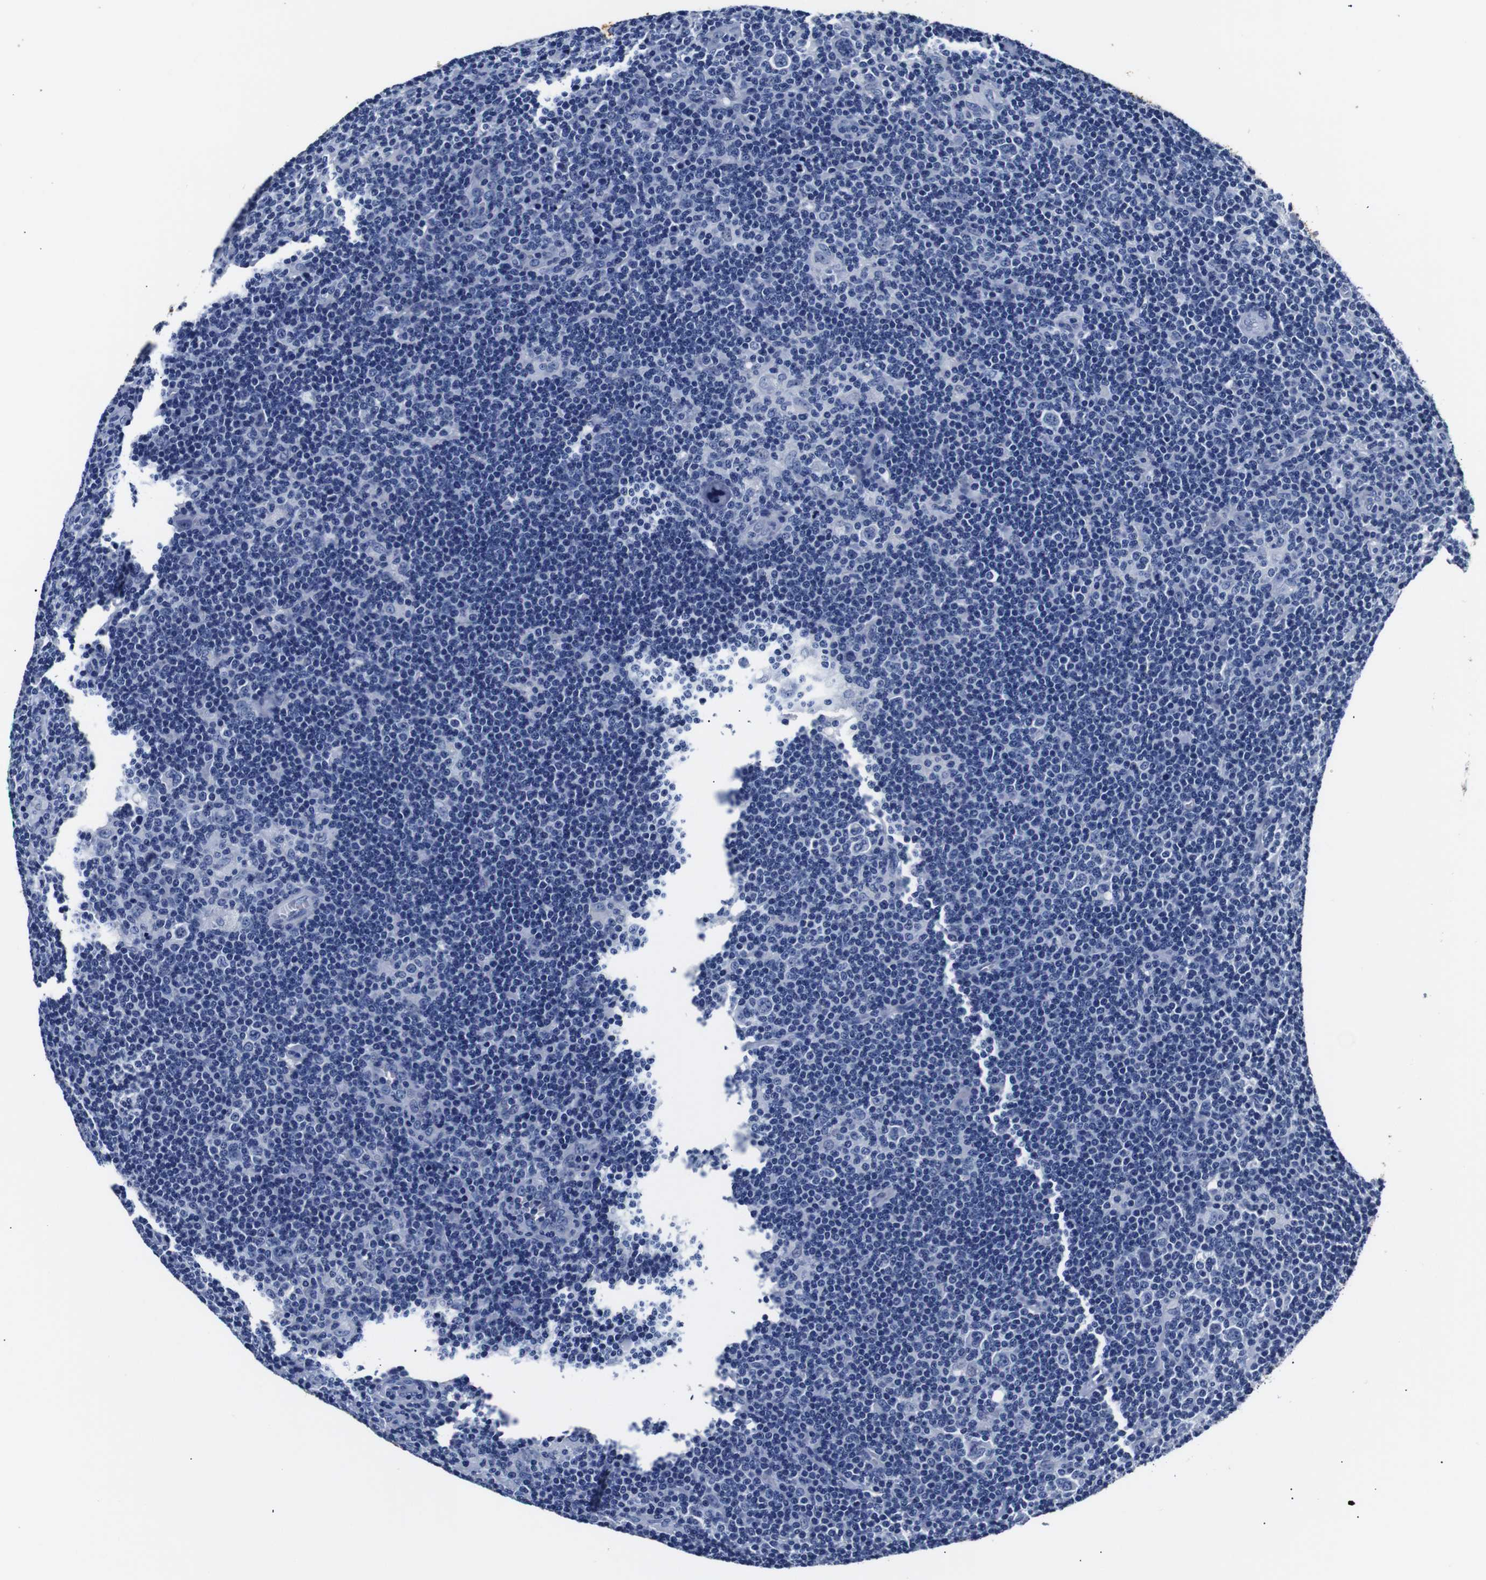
{"staining": {"intensity": "negative", "quantity": "none", "location": "none"}, "tissue": "lymphoma", "cell_type": "Tumor cells", "image_type": "cancer", "snomed": [{"axis": "morphology", "description": "Hodgkin's disease, NOS"}, {"axis": "topography", "description": "Lymph node"}], "caption": "Hodgkin's disease stained for a protein using immunohistochemistry (IHC) shows no positivity tumor cells.", "gene": "GAP43", "patient": {"sex": "female", "age": 57}}